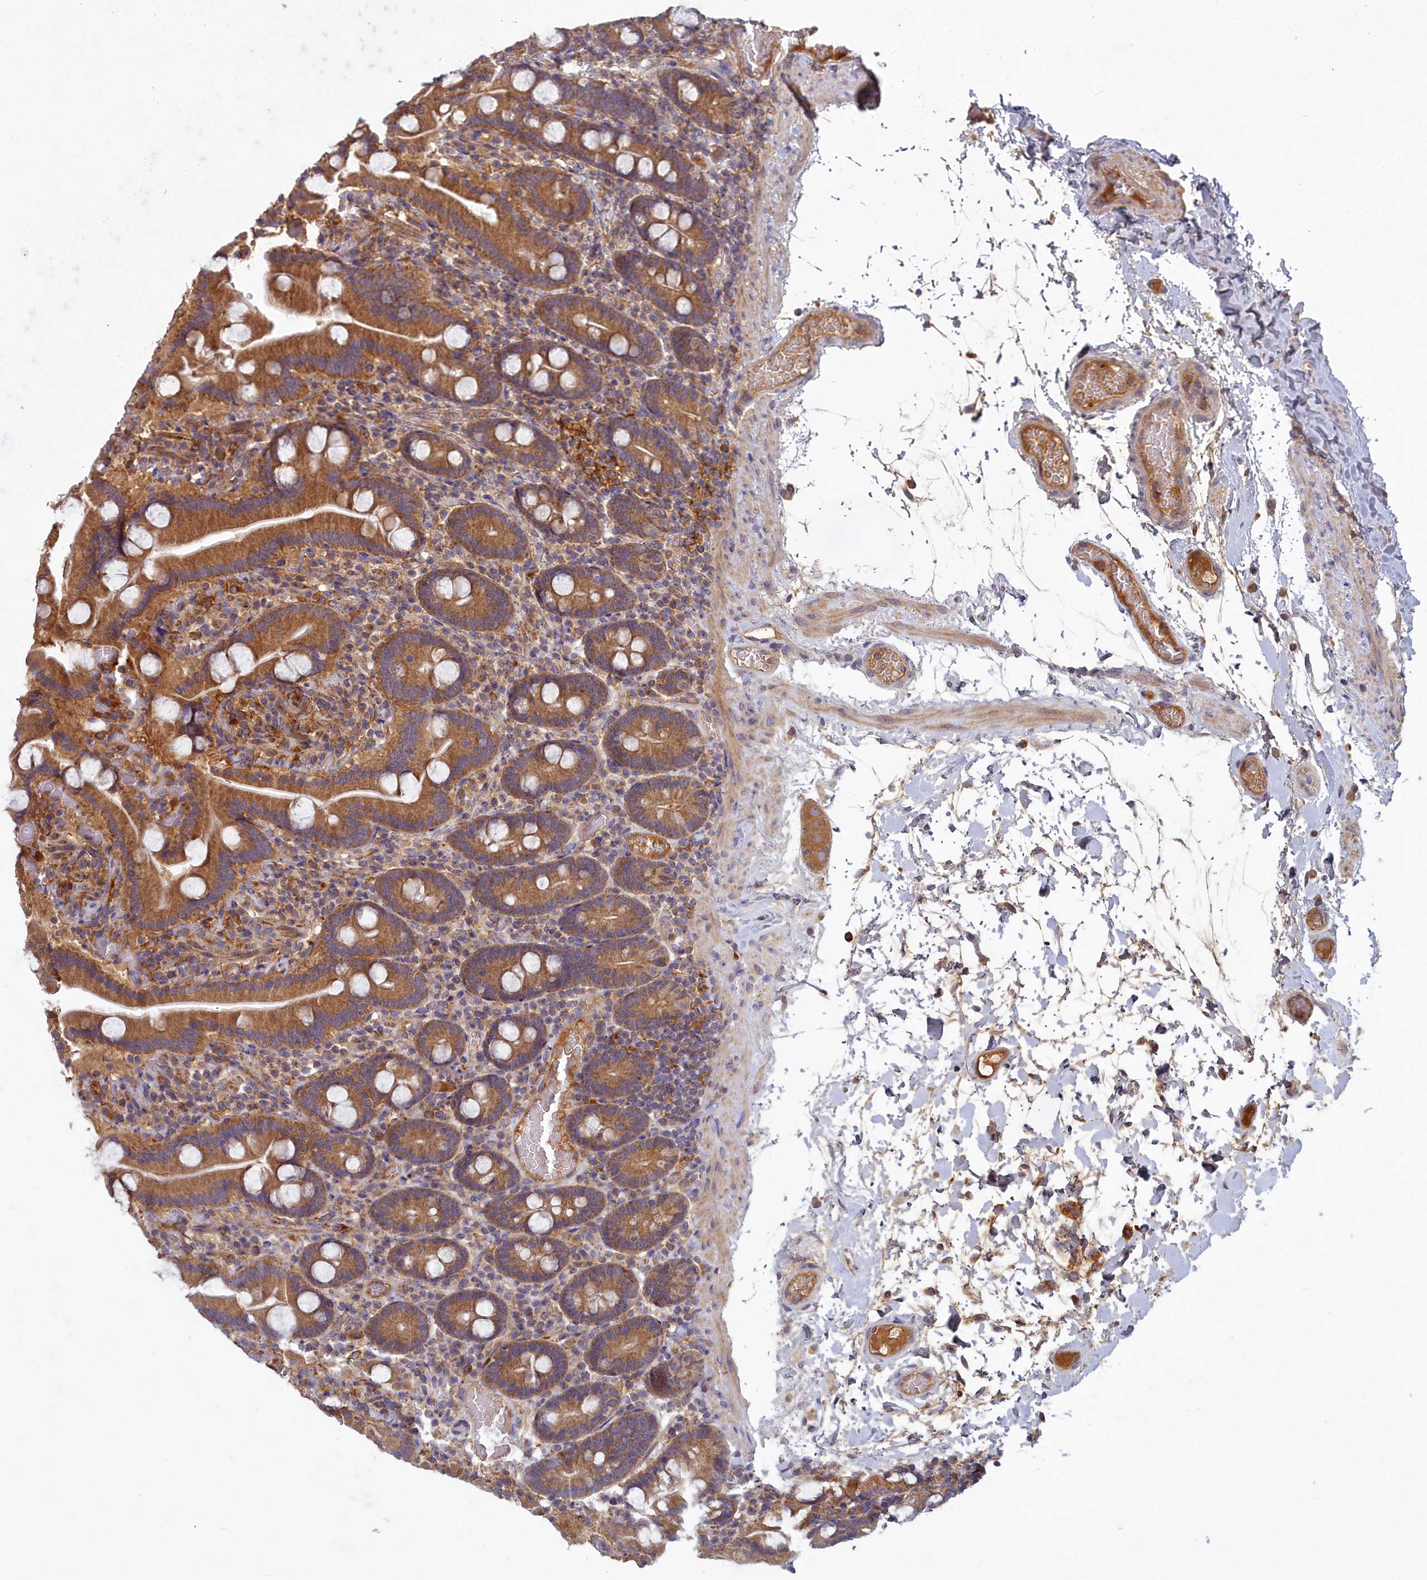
{"staining": {"intensity": "moderate", "quantity": ">75%", "location": "cytoplasmic/membranous"}, "tissue": "duodenum", "cell_type": "Glandular cells", "image_type": "normal", "snomed": [{"axis": "morphology", "description": "Normal tissue, NOS"}, {"axis": "topography", "description": "Duodenum"}], "caption": "Immunohistochemistry image of benign human duodenum stained for a protein (brown), which reveals medium levels of moderate cytoplasmic/membranous positivity in about >75% of glandular cells.", "gene": "CCDC167", "patient": {"sex": "male", "age": 55}}